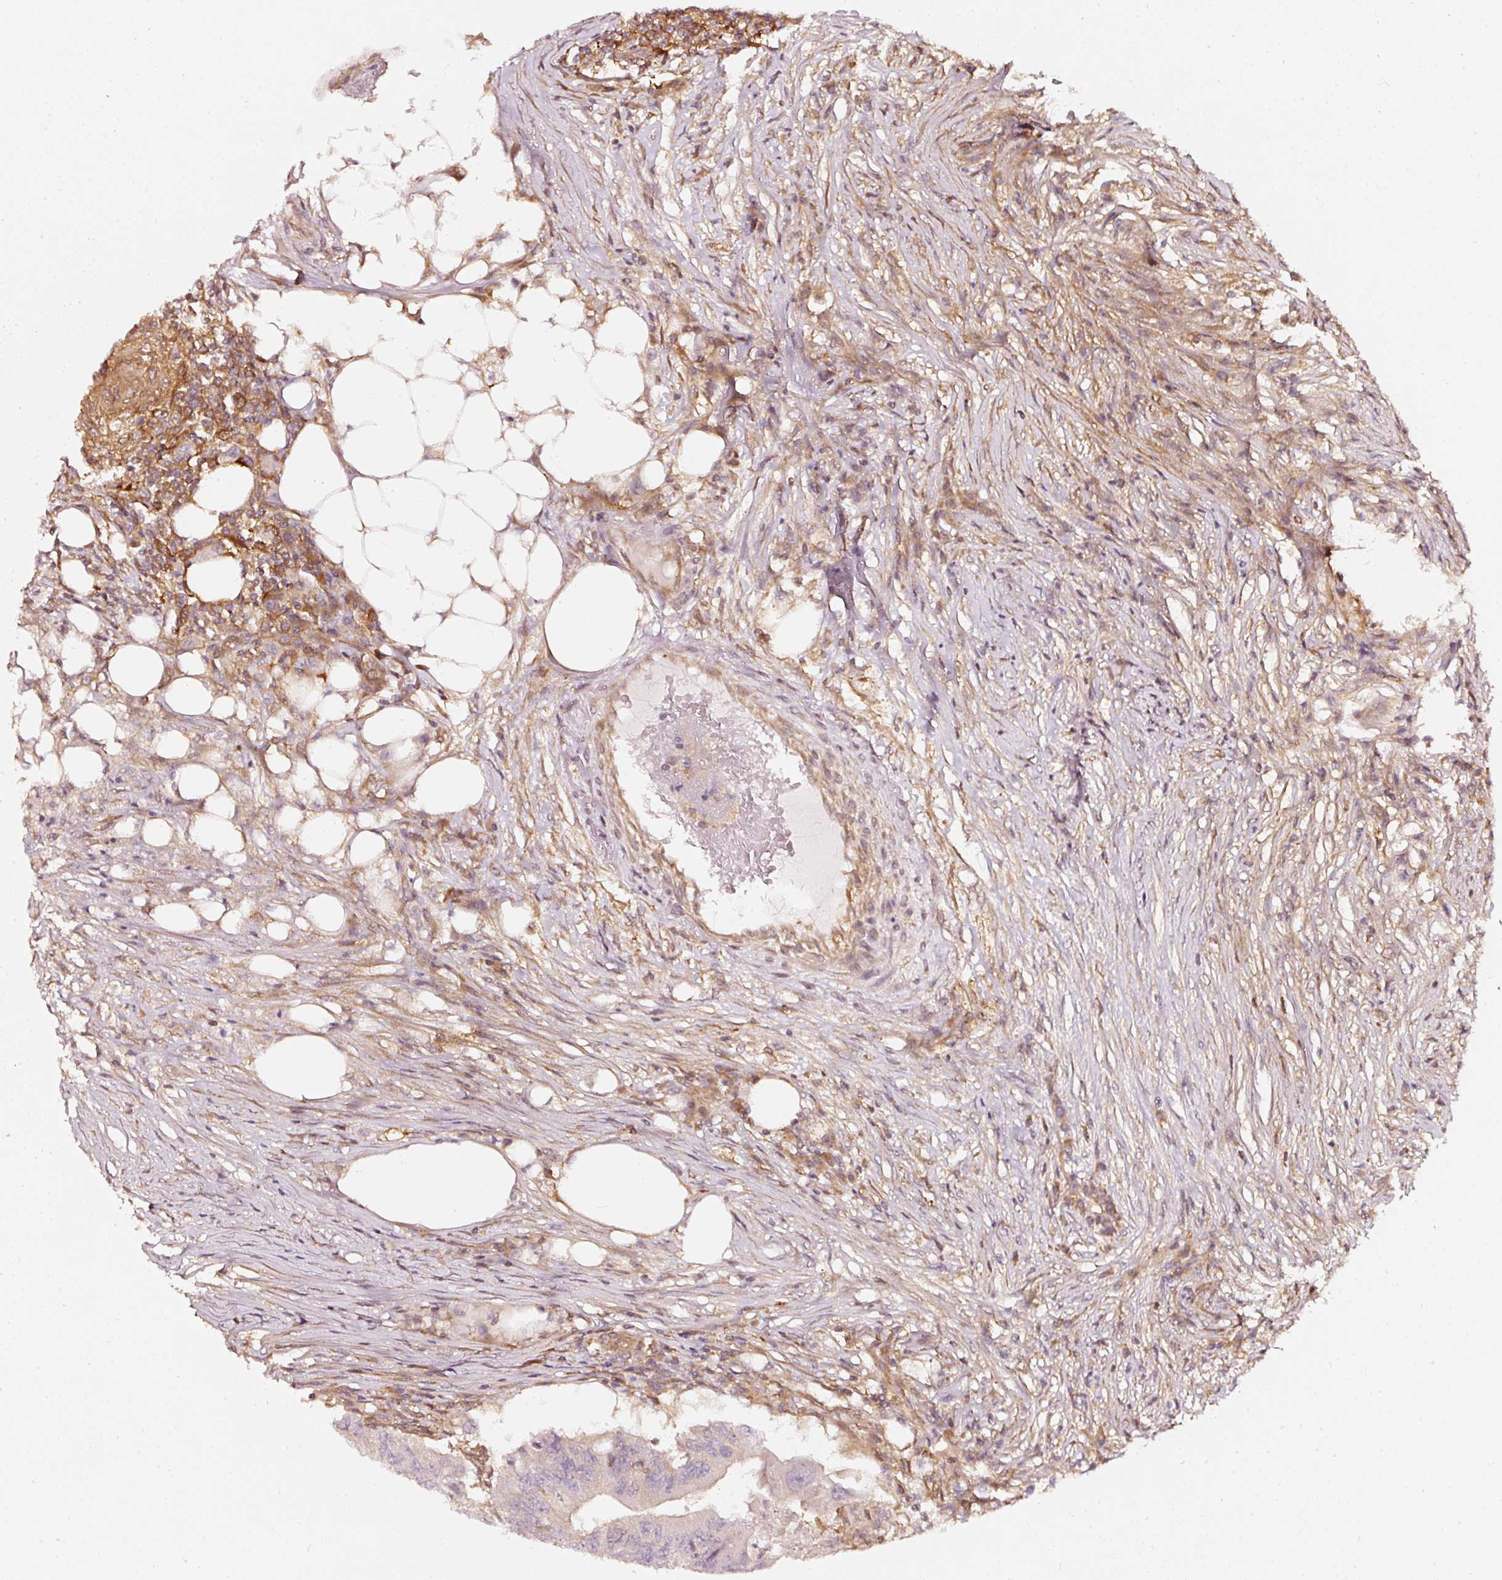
{"staining": {"intensity": "weak", "quantity": "<25%", "location": "cytoplasmic/membranous"}, "tissue": "colorectal cancer", "cell_type": "Tumor cells", "image_type": "cancer", "snomed": [{"axis": "morphology", "description": "Adenocarcinoma, NOS"}, {"axis": "topography", "description": "Colon"}], "caption": "Tumor cells show no significant protein positivity in adenocarcinoma (colorectal).", "gene": "ASMTL", "patient": {"sex": "male", "age": 71}}